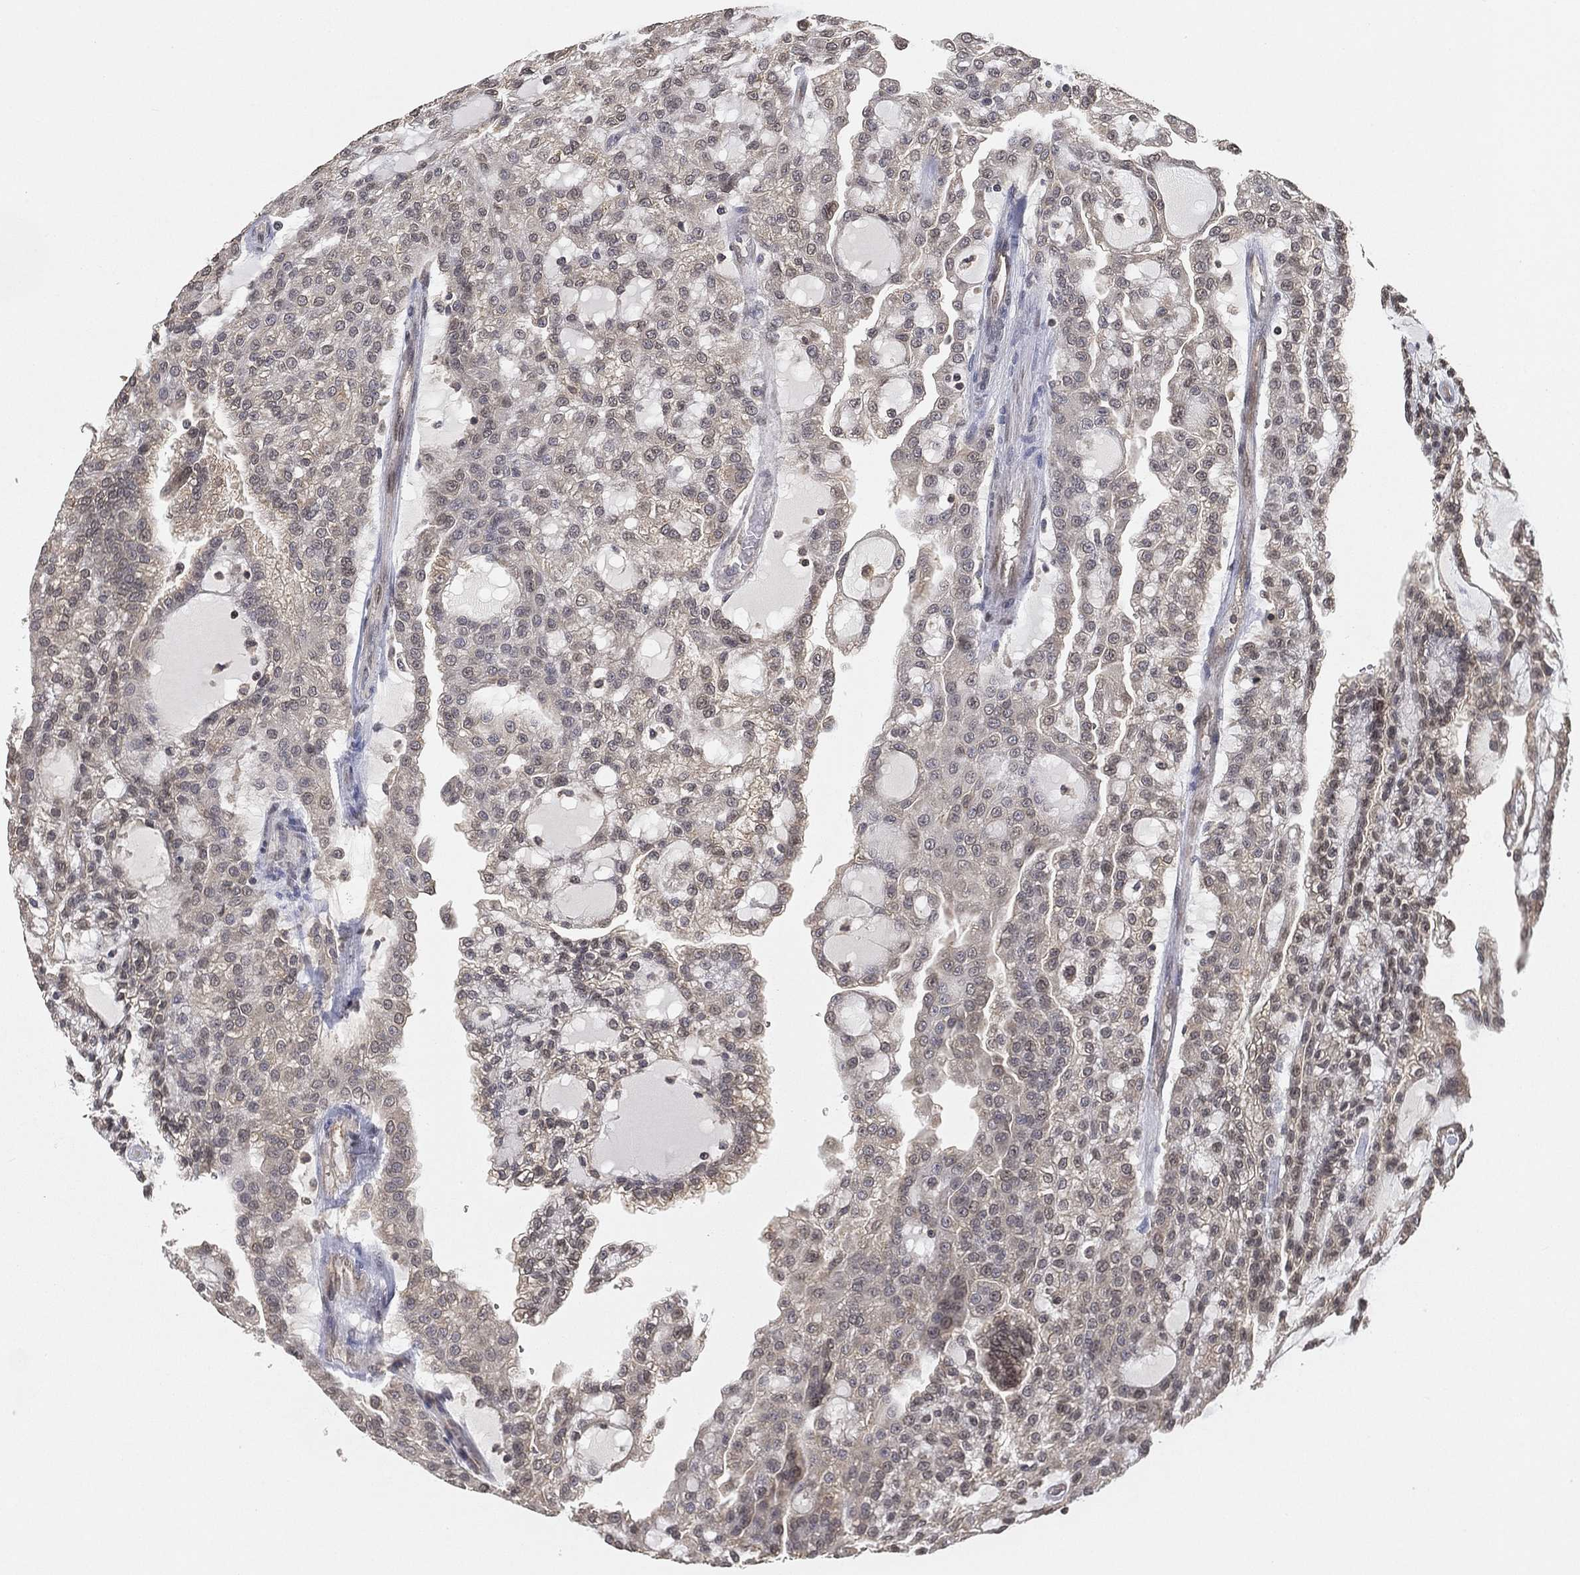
{"staining": {"intensity": "negative", "quantity": "none", "location": "none"}, "tissue": "renal cancer", "cell_type": "Tumor cells", "image_type": "cancer", "snomed": [{"axis": "morphology", "description": "Adenocarcinoma, NOS"}, {"axis": "topography", "description": "Kidney"}], "caption": "Immunohistochemical staining of human renal cancer (adenocarcinoma) exhibits no significant staining in tumor cells.", "gene": "UBA5", "patient": {"sex": "male", "age": 63}}